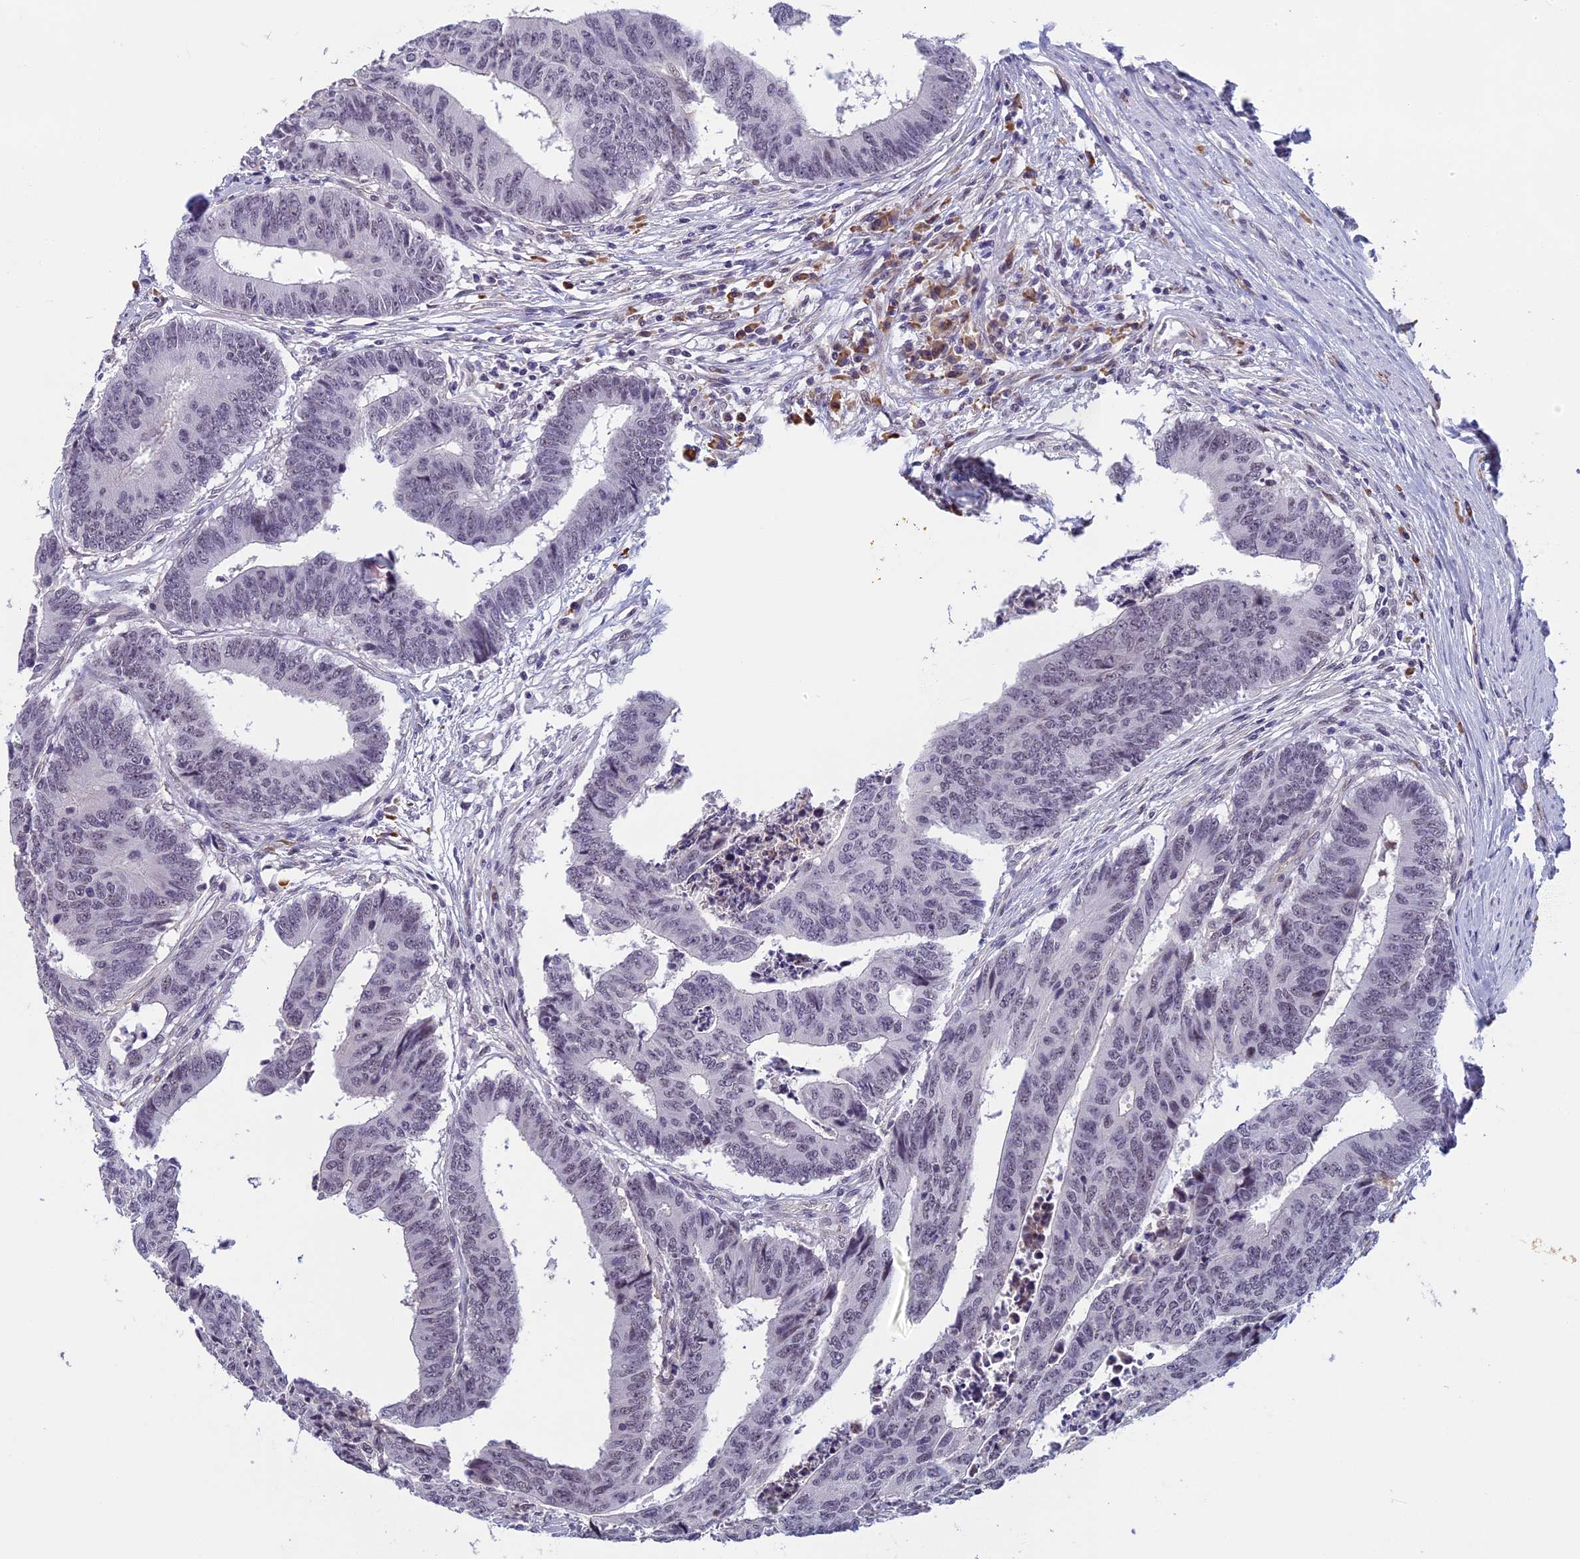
{"staining": {"intensity": "negative", "quantity": "none", "location": "none"}, "tissue": "colorectal cancer", "cell_type": "Tumor cells", "image_type": "cancer", "snomed": [{"axis": "morphology", "description": "Adenocarcinoma, NOS"}, {"axis": "topography", "description": "Rectum"}], "caption": "Immunohistochemical staining of human colorectal cancer (adenocarcinoma) reveals no significant staining in tumor cells.", "gene": "MORF4L1", "patient": {"sex": "male", "age": 84}}